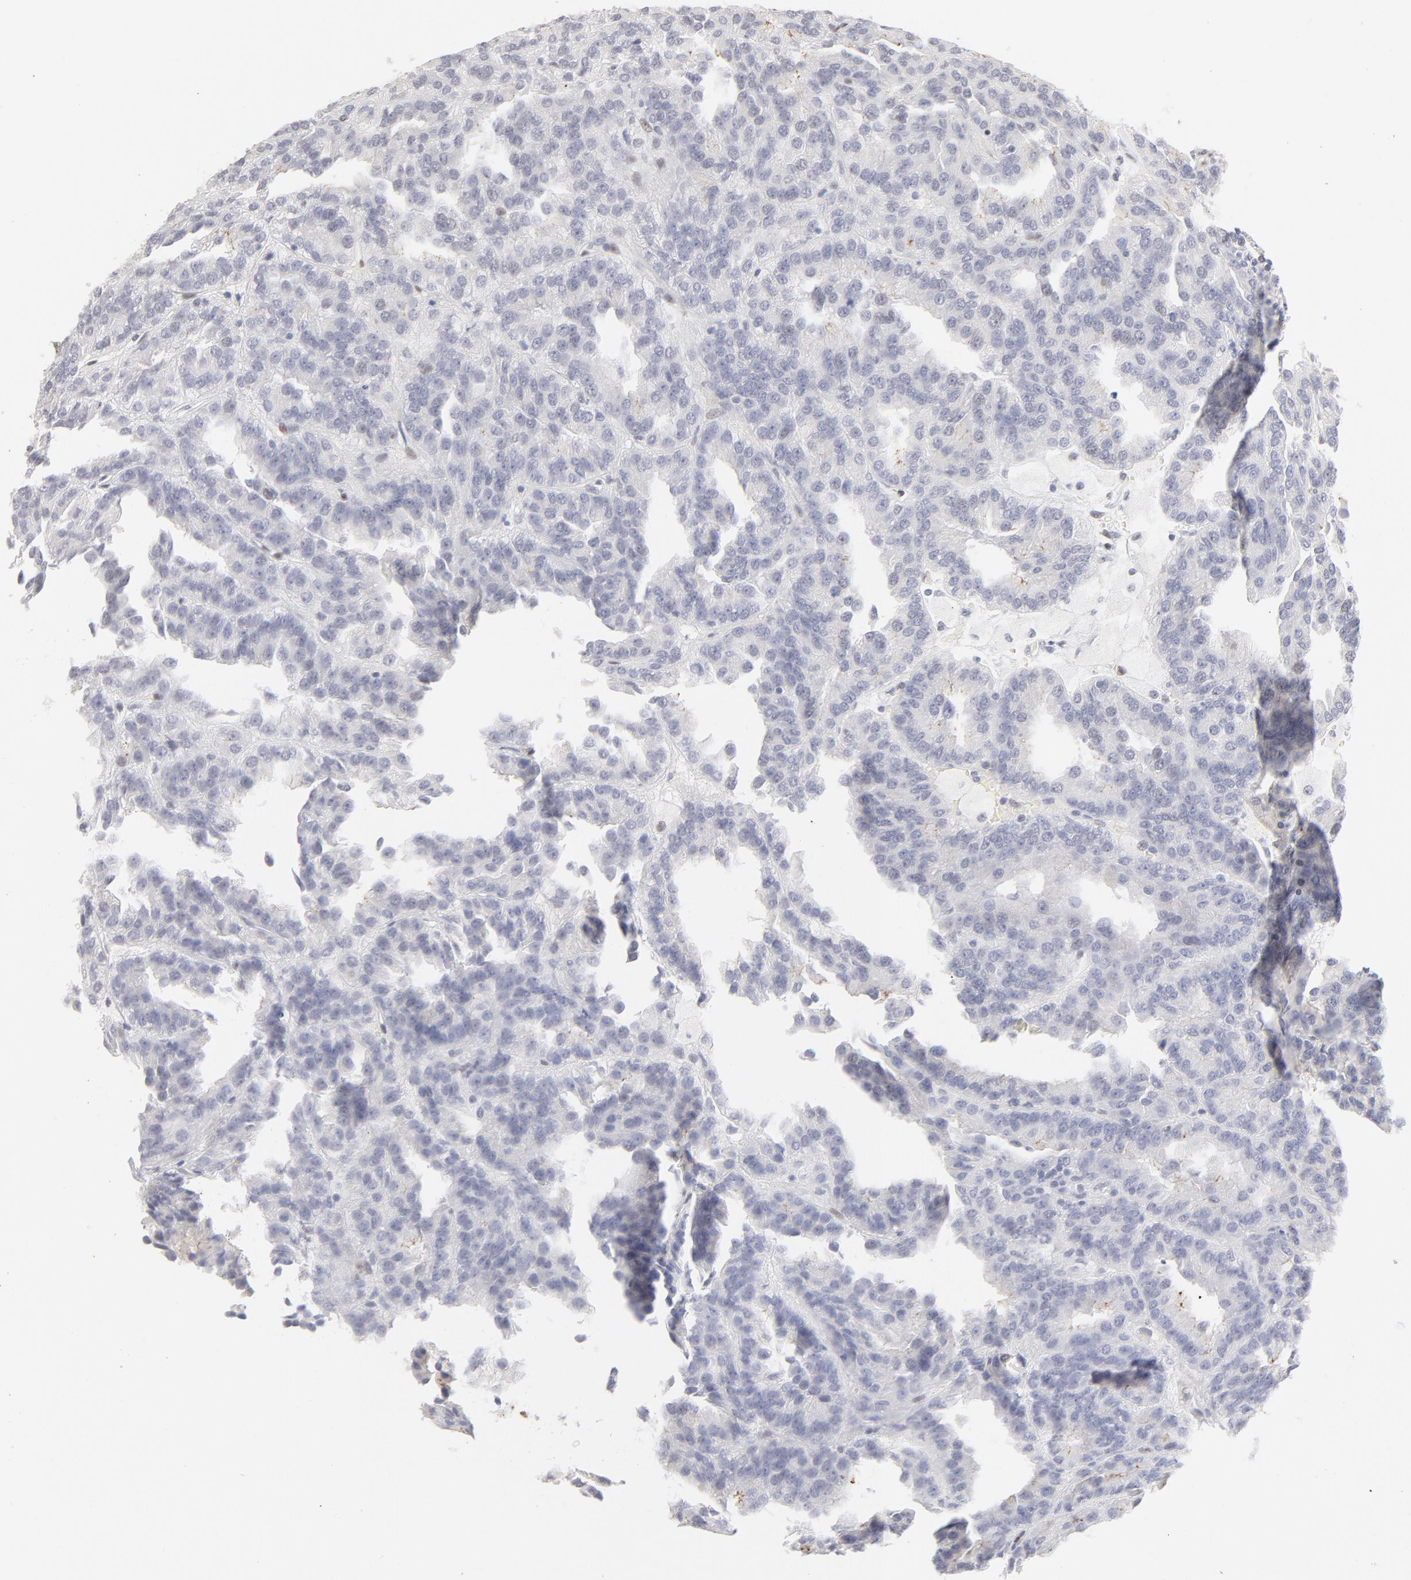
{"staining": {"intensity": "negative", "quantity": "none", "location": "none"}, "tissue": "renal cancer", "cell_type": "Tumor cells", "image_type": "cancer", "snomed": [{"axis": "morphology", "description": "Adenocarcinoma, NOS"}, {"axis": "topography", "description": "Kidney"}], "caption": "Tumor cells show no significant protein staining in renal cancer. (Brightfield microscopy of DAB (3,3'-diaminobenzidine) IHC at high magnification).", "gene": "PBX1", "patient": {"sex": "male", "age": 46}}